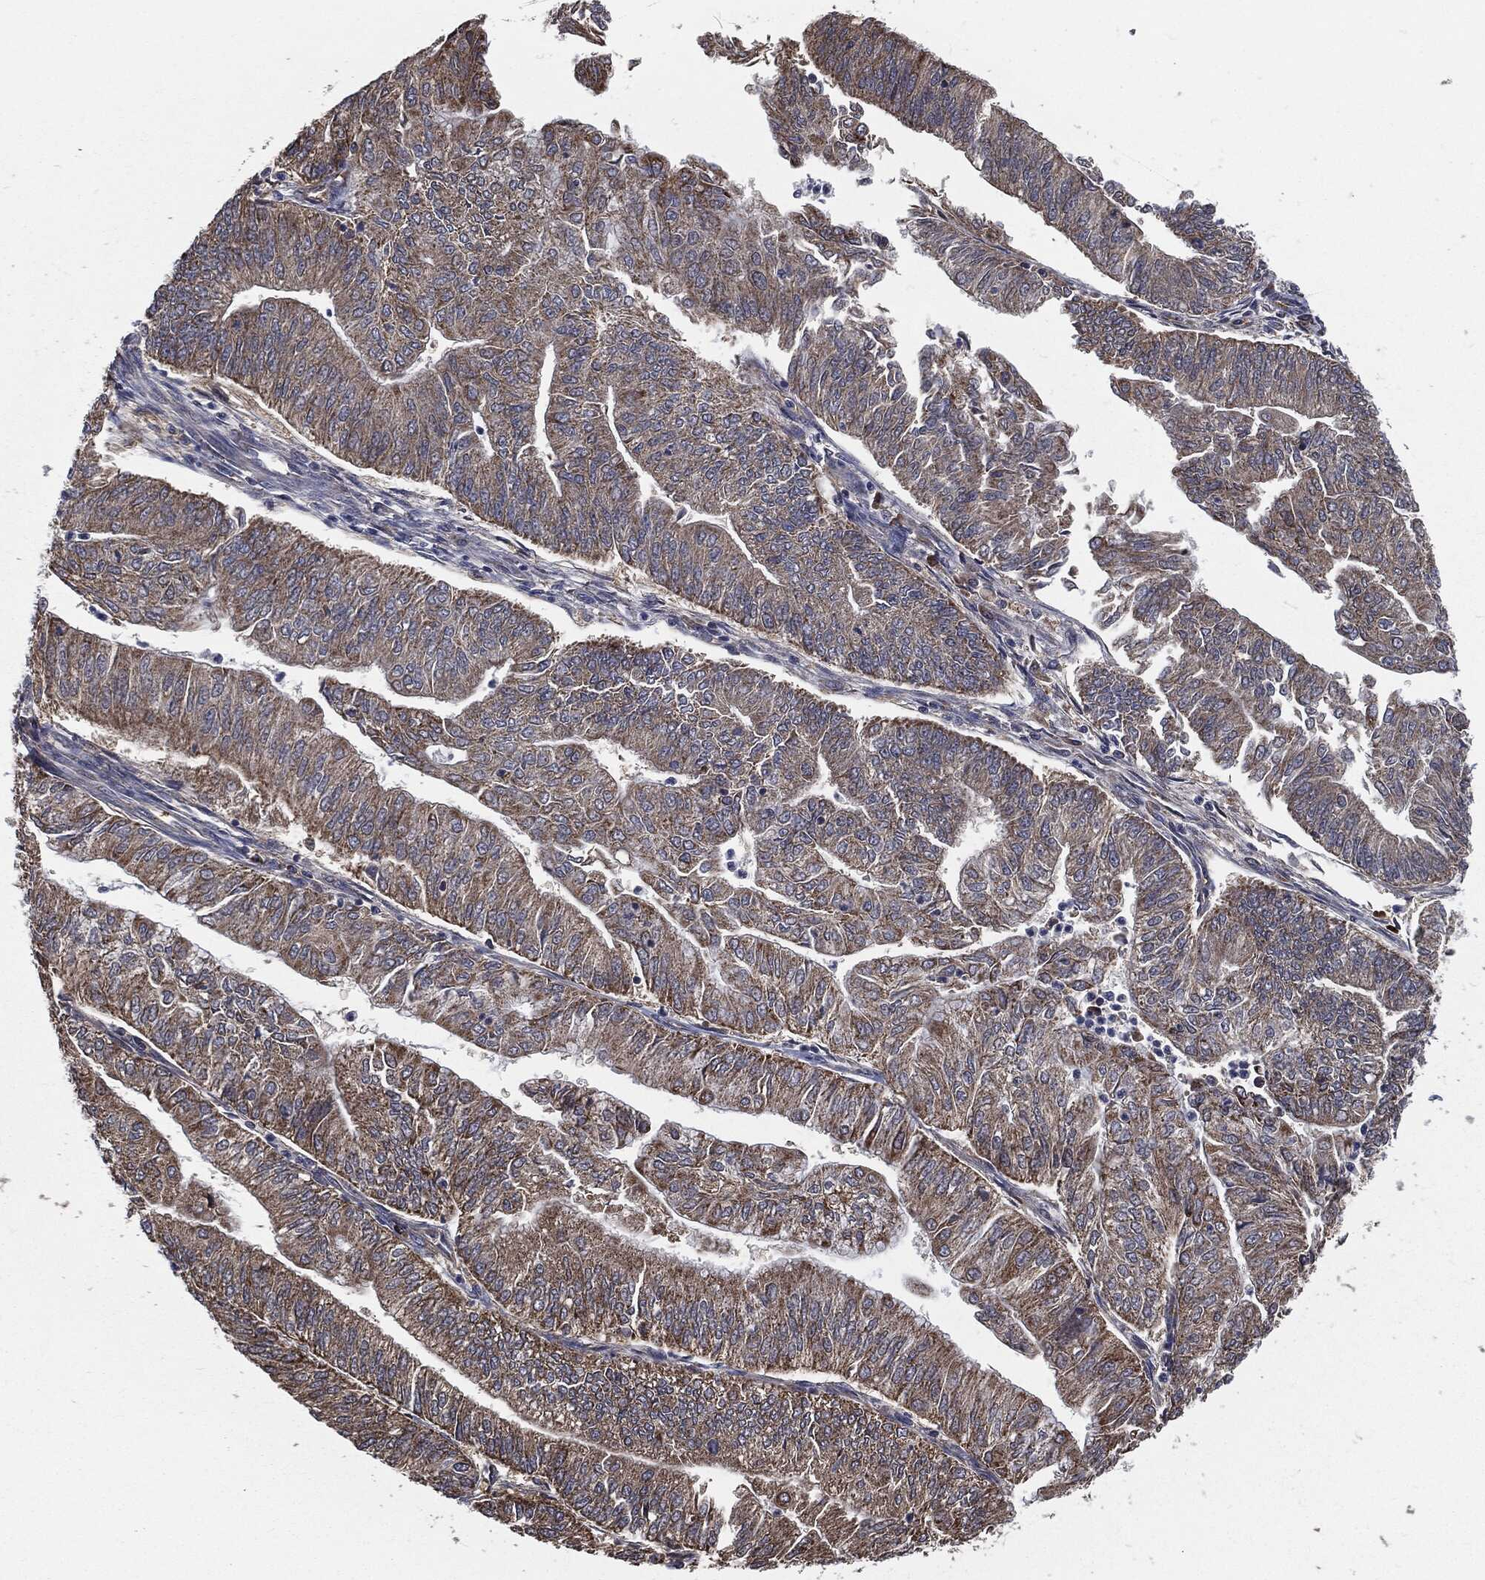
{"staining": {"intensity": "weak", "quantity": ">75%", "location": "cytoplasmic/membranous"}, "tissue": "endometrial cancer", "cell_type": "Tumor cells", "image_type": "cancer", "snomed": [{"axis": "morphology", "description": "Adenocarcinoma, NOS"}, {"axis": "topography", "description": "Endometrium"}], "caption": "Immunohistochemistry of endometrial adenocarcinoma exhibits low levels of weak cytoplasmic/membranous staining in approximately >75% of tumor cells.", "gene": "PRDX4", "patient": {"sex": "female", "age": 59}}